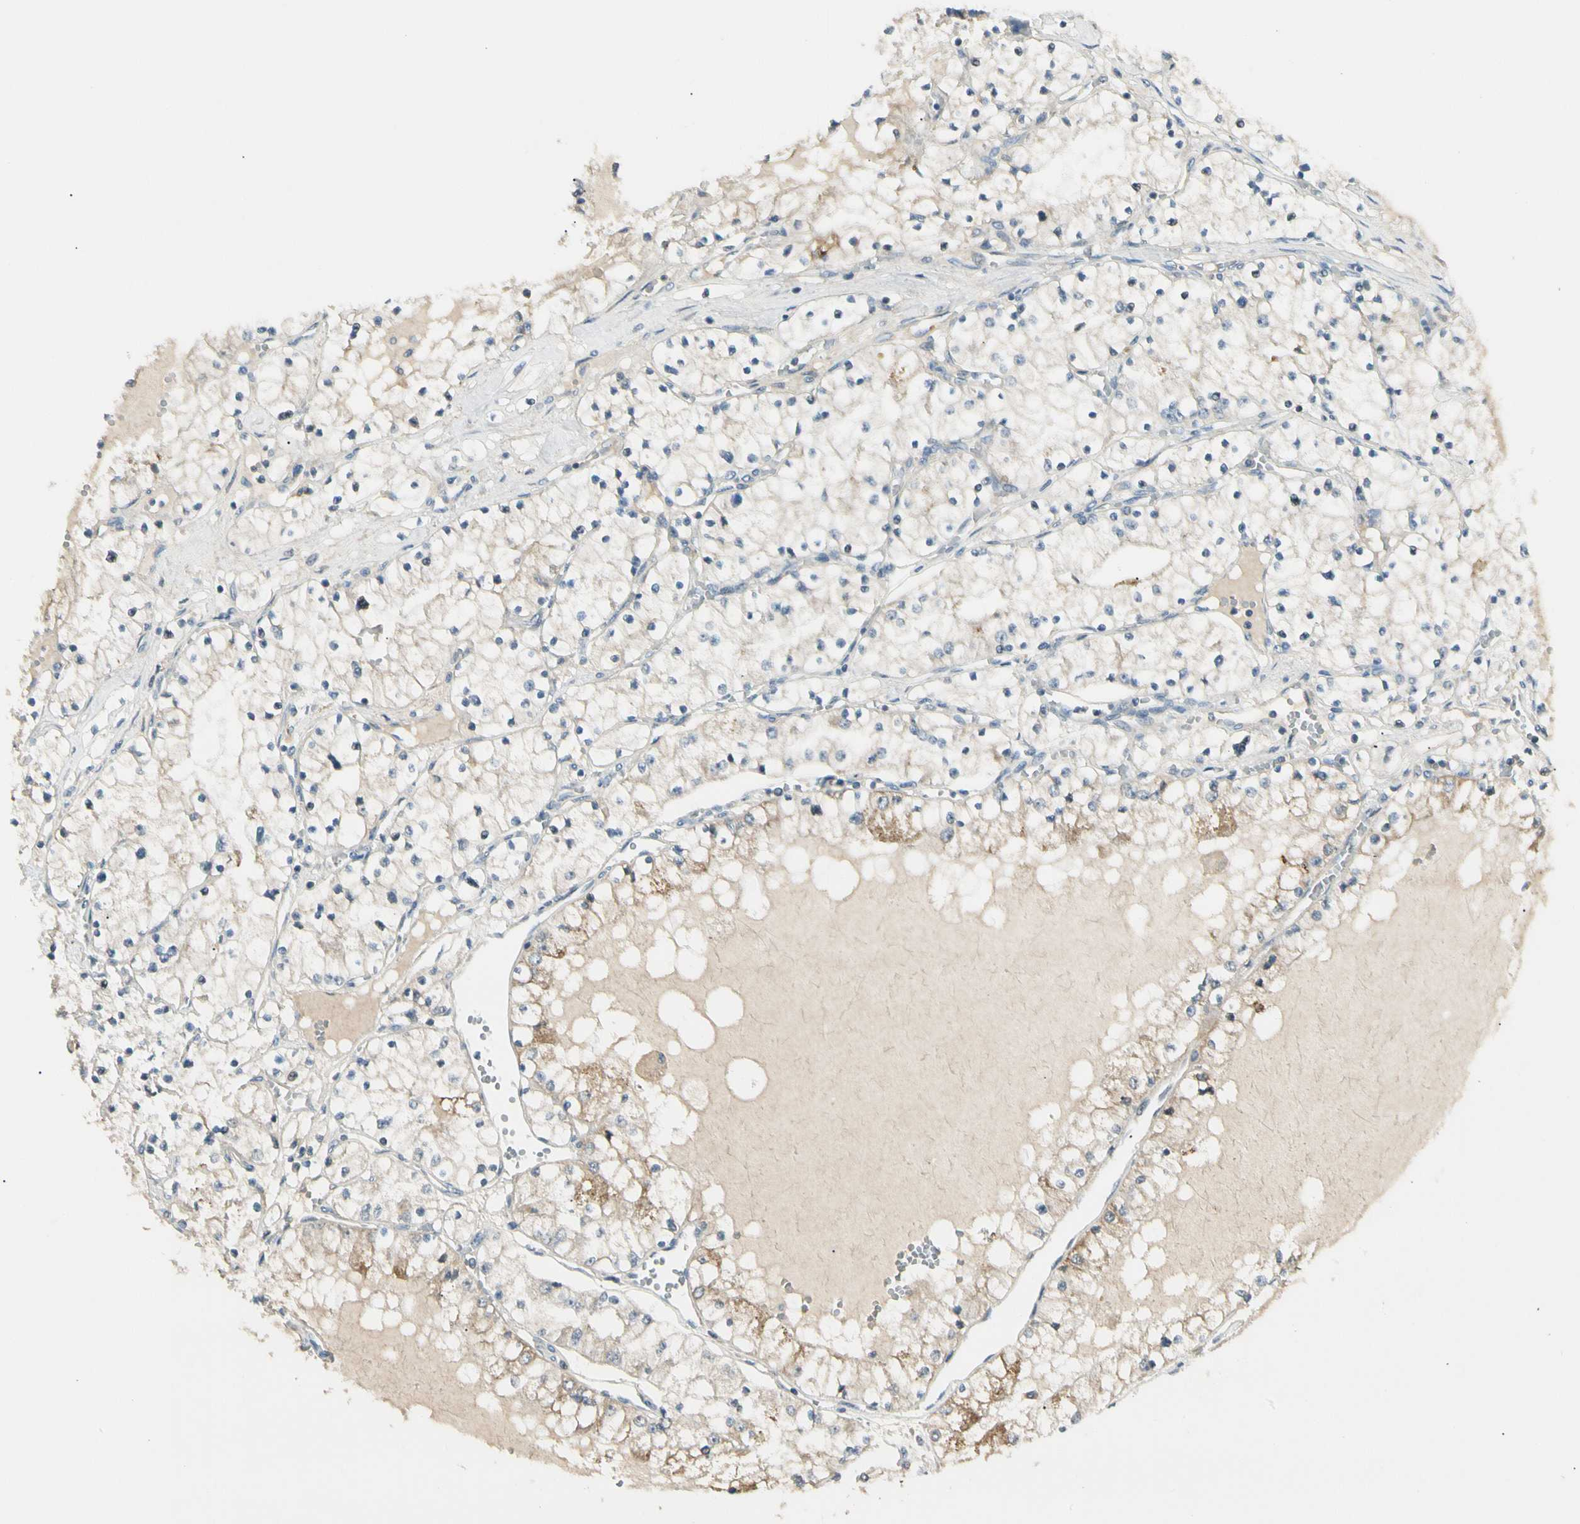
{"staining": {"intensity": "weak", "quantity": "<25%", "location": "cytoplasmic/membranous"}, "tissue": "renal cancer", "cell_type": "Tumor cells", "image_type": "cancer", "snomed": [{"axis": "morphology", "description": "Adenocarcinoma, NOS"}, {"axis": "topography", "description": "Kidney"}], "caption": "This is an IHC micrograph of renal adenocarcinoma. There is no staining in tumor cells.", "gene": "P3H2", "patient": {"sex": "male", "age": 68}}